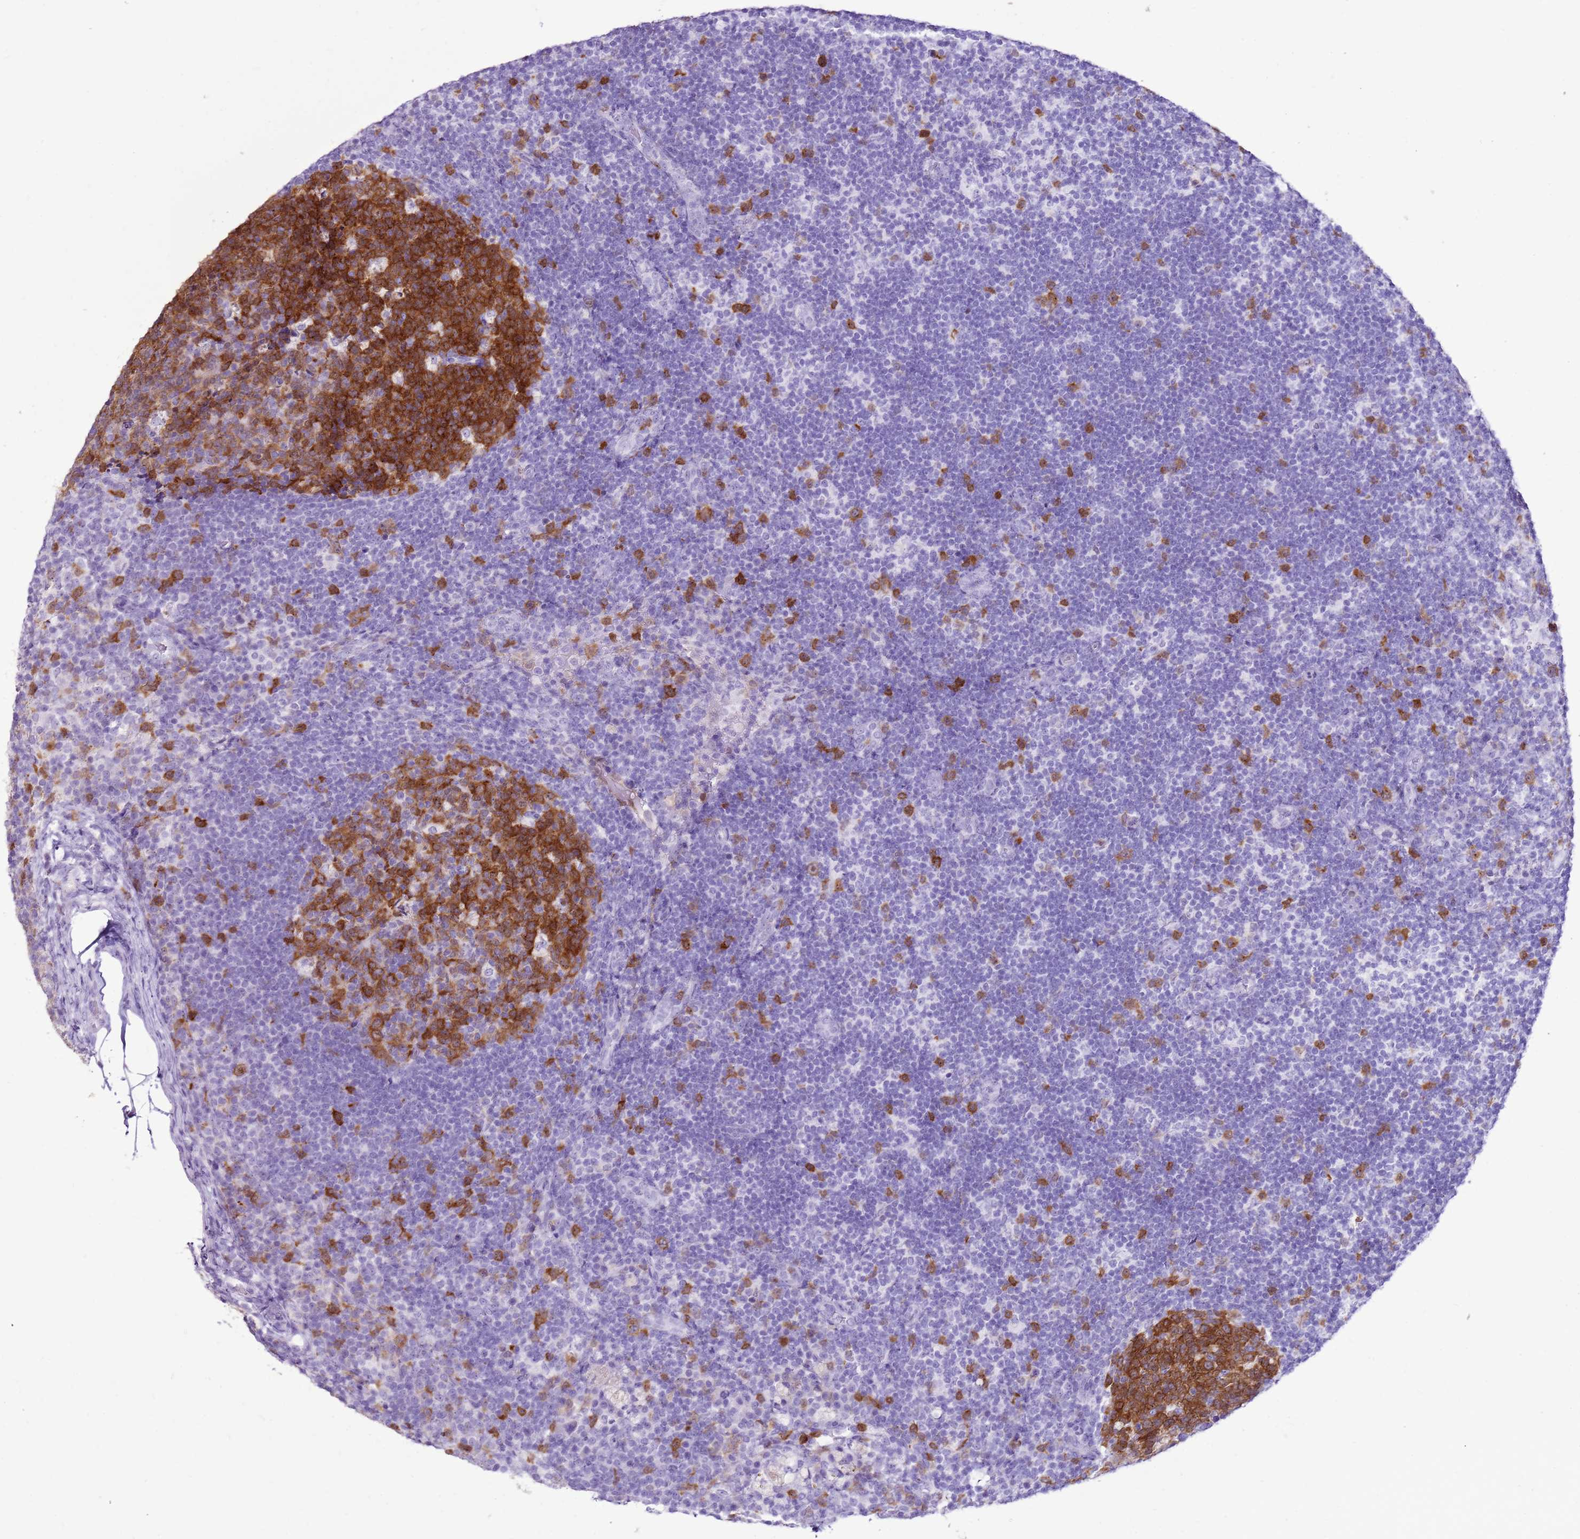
{"staining": {"intensity": "strong", "quantity": ">75%", "location": "cytoplasmic/membranous"}, "tissue": "lymph node", "cell_type": "Germinal center cells", "image_type": "normal", "snomed": [{"axis": "morphology", "description": "Normal tissue, NOS"}, {"axis": "topography", "description": "Lymph node"}], "caption": "Immunohistochemistry (IHC) photomicrograph of normal lymph node: lymph node stained using immunohistochemistry demonstrates high levels of strong protein expression localized specifically in the cytoplasmic/membranous of germinal center cells, appearing as a cytoplasmic/membranous brown color.", "gene": "SPC25", "patient": {"sex": "female", "age": 31}}